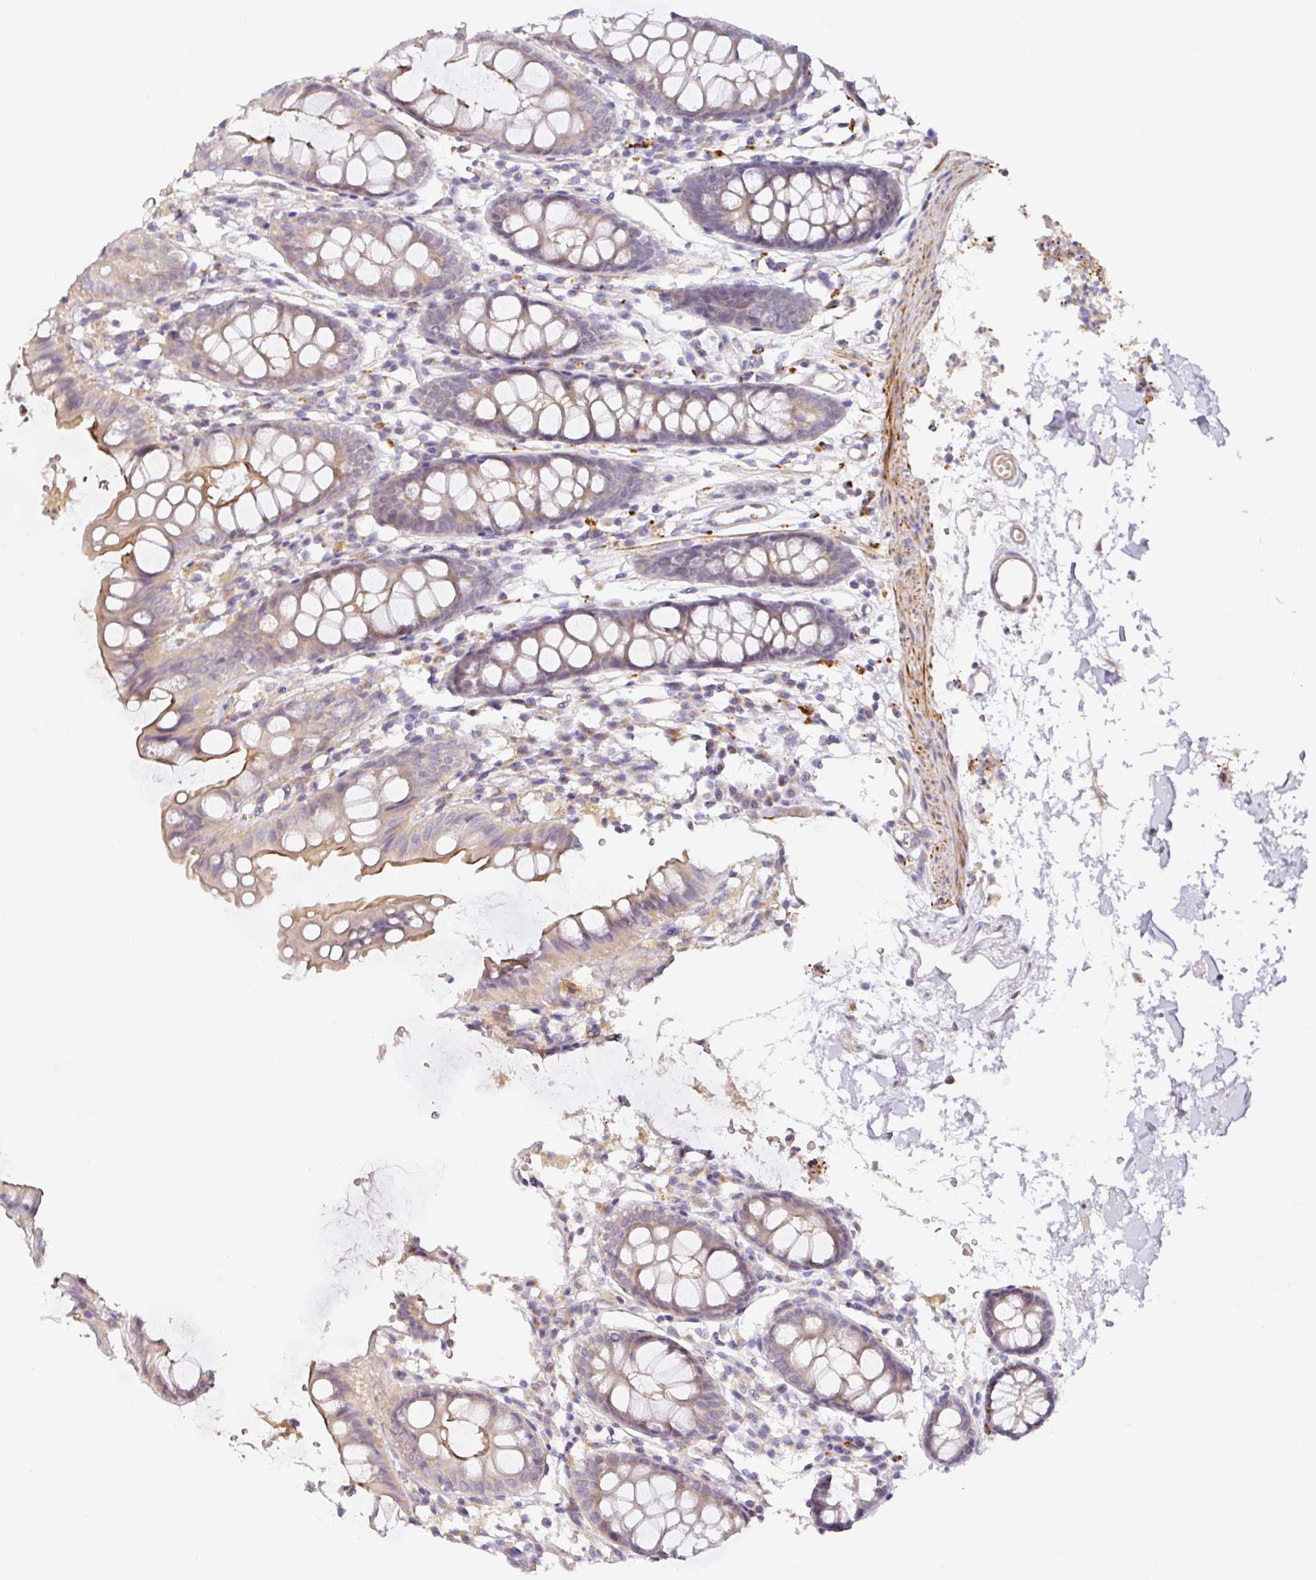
{"staining": {"intensity": "weak", "quantity": "<25%", "location": "cytoplasmic/membranous"}, "tissue": "colon", "cell_type": "Endothelial cells", "image_type": "normal", "snomed": [{"axis": "morphology", "description": "Normal tissue, NOS"}, {"axis": "topography", "description": "Colon"}], "caption": "Immunohistochemistry (IHC) image of normal colon: colon stained with DAB reveals no significant protein expression in endothelial cells. (DAB (3,3'-diaminobenzidine) IHC, high magnification).", "gene": "TARM1", "patient": {"sex": "female", "age": 84}}